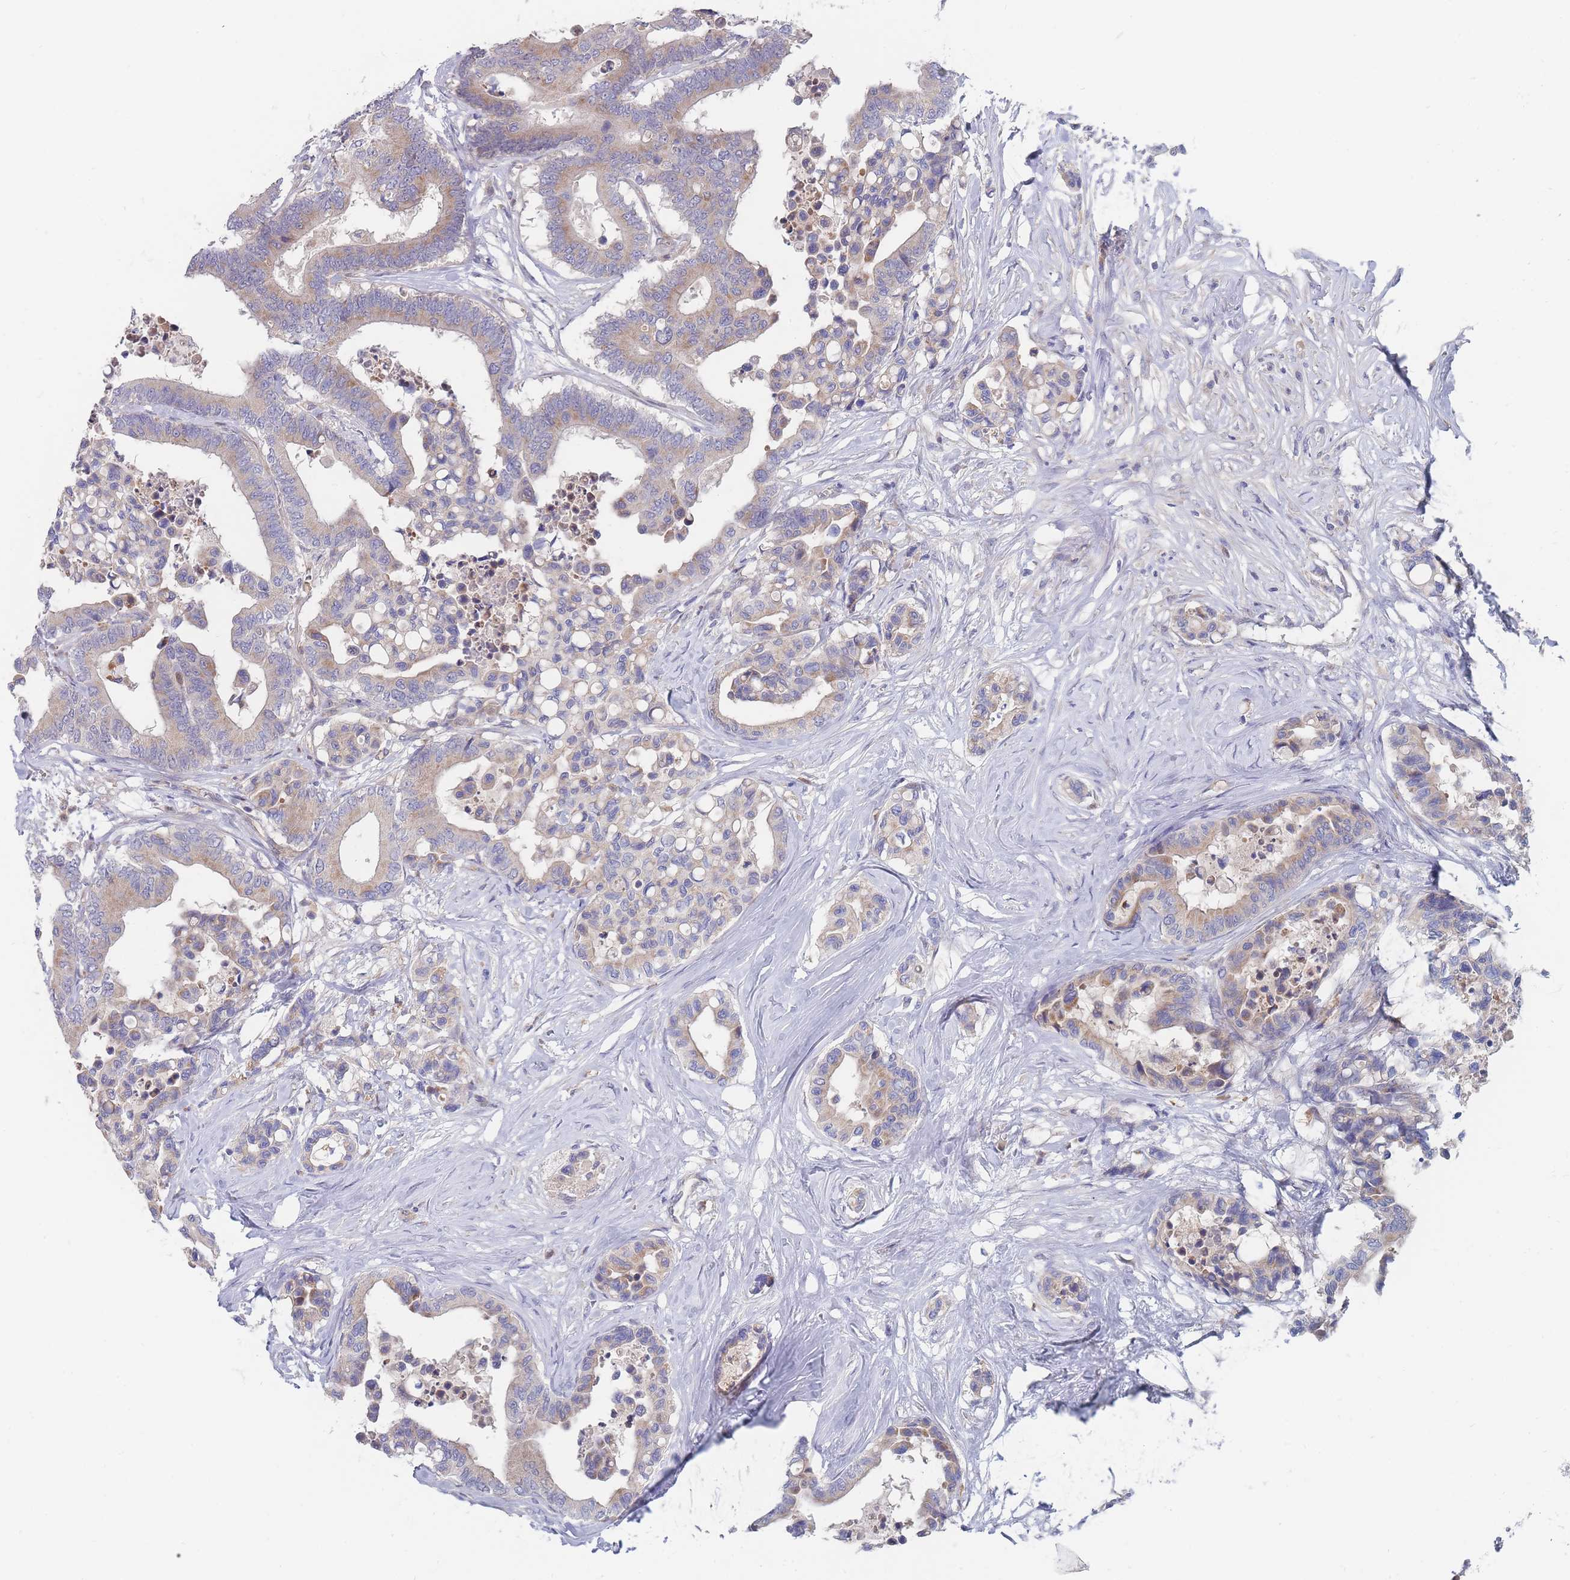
{"staining": {"intensity": "moderate", "quantity": "25%-75%", "location": "cytoplasmic/membranous"}, "tissue": "colorectal cancer", "cell_type": "Tumor cells", "image_type": "cancer", "snomed": [{"axis": "morphology", "description": "Normal tissue, NOS"}, {"axis": "morphology", "description": "Adenocarcinoma, NOS"}, {"axis": "topography", "description": "Colon"}], "caption": "A high-resolution micrograph shows IHC staining of colorectal cancer (adenocarcinoma), which displays moderate cytoplasmic/membranous expression in about 25%-75% of tumor cells.", "gene": "NUB1", "patient": {"sex": "male", "age": 82}}